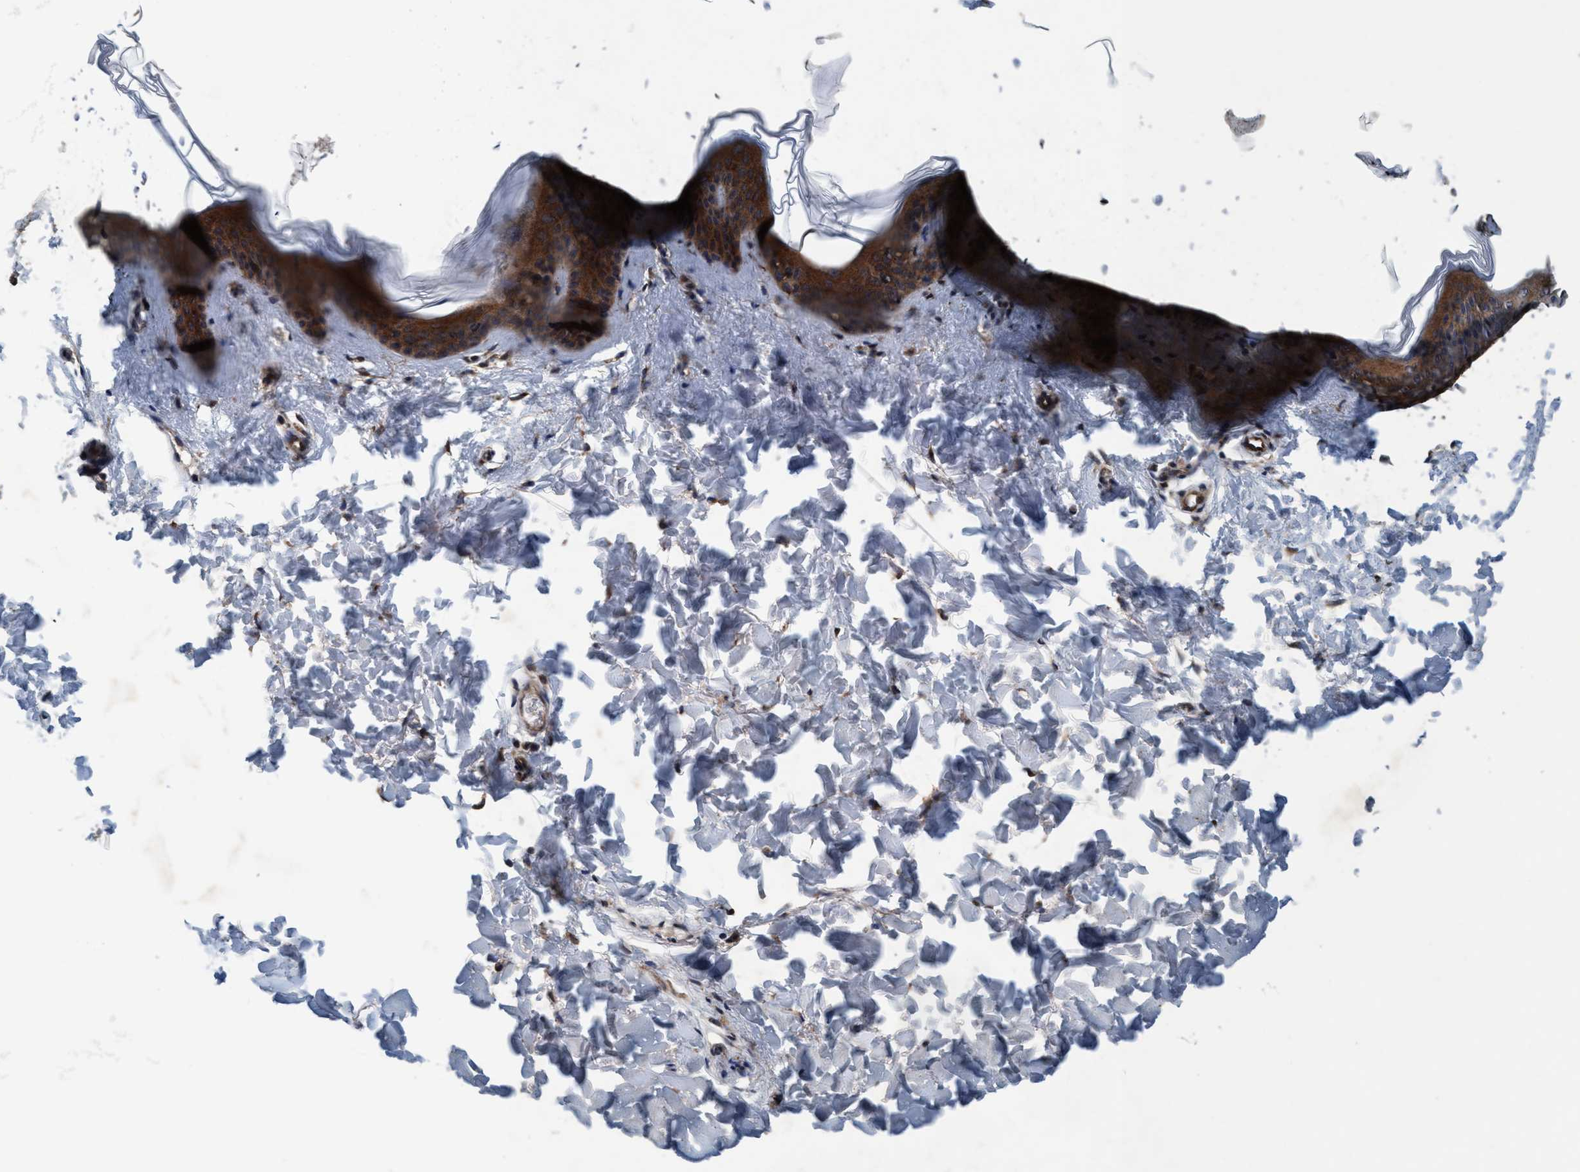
{"staining": {"intensity": "moderate", "quantity": ">75%", "location": "cytoplasmic/membranous"}, "tissue": "skin", "cell_type": "Fibroblasts", "image_type": "normal", "snomed": [{"axis": "morphology", "description": "Normal tissue, NOS"}, {"axis": "topography", "description": "Skin"}], "caption": "Protein staining of normal skin shows moderate cytoplasmic/membranous expression in about >75% of fibroblasts. (DAB IHC, brown staining for protein, blue staining for nuclei).", "gene": "AKT1S1", "patient": {"sex": "female", "age": 17}}